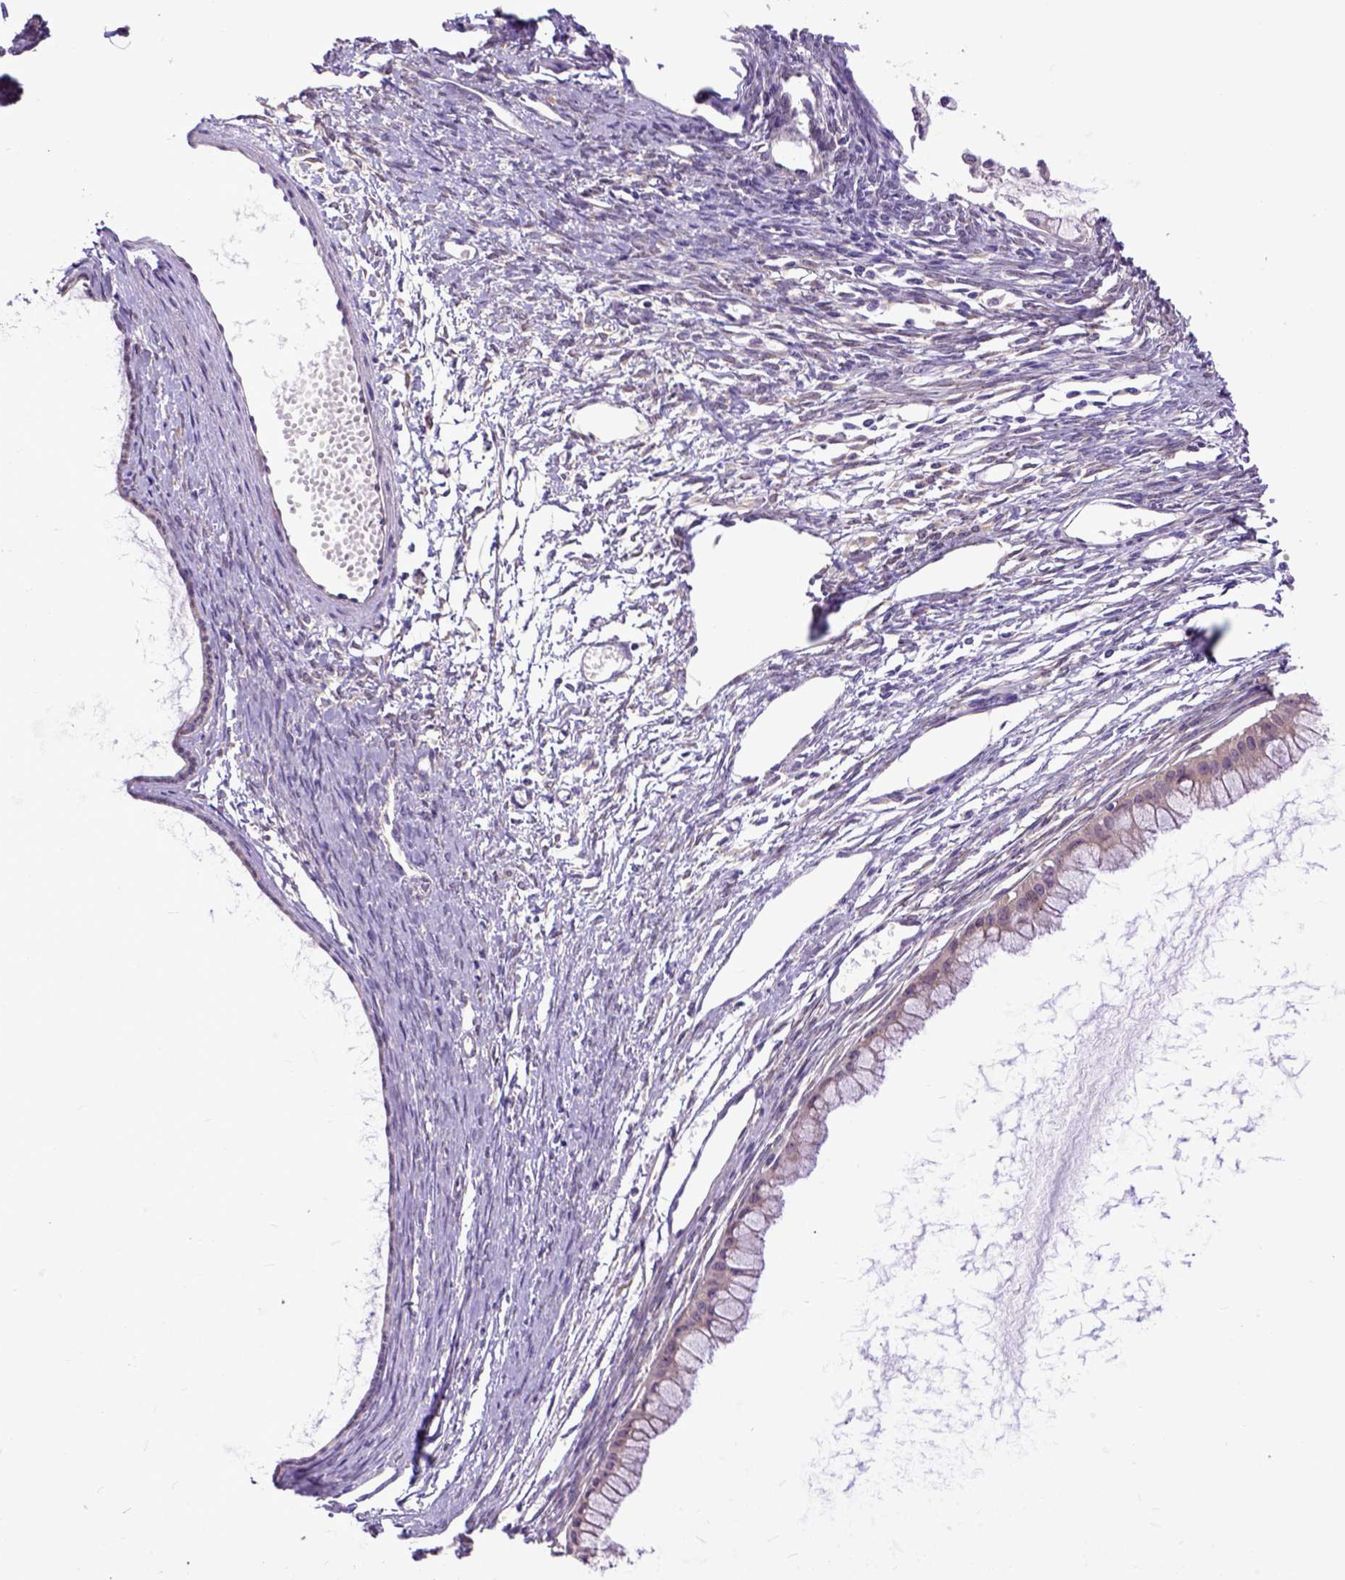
{"staining": {"intensity": "weak", "quantity": ">75%", "location": "cytoplasmic/membranous"}, "tissue": "ovarian cancer", "cell_type": "Tumor cells", "image_type": "cancer", "snomed": [{"axis": "morphology", "description": "Cystadenocarcinoma, mucinous, NOS"}, {"axis": "topography", "description": "Ovary"}], "caption": "Brown immunohistochemical staining in human ovarian mucinous cystadenocarcinoma exhibits weak cytoplasmic/membranous positivity in approximately >75% of tumor cells.", "gene": "ARL1", "patient": {"sex": "female", "age": 41}}